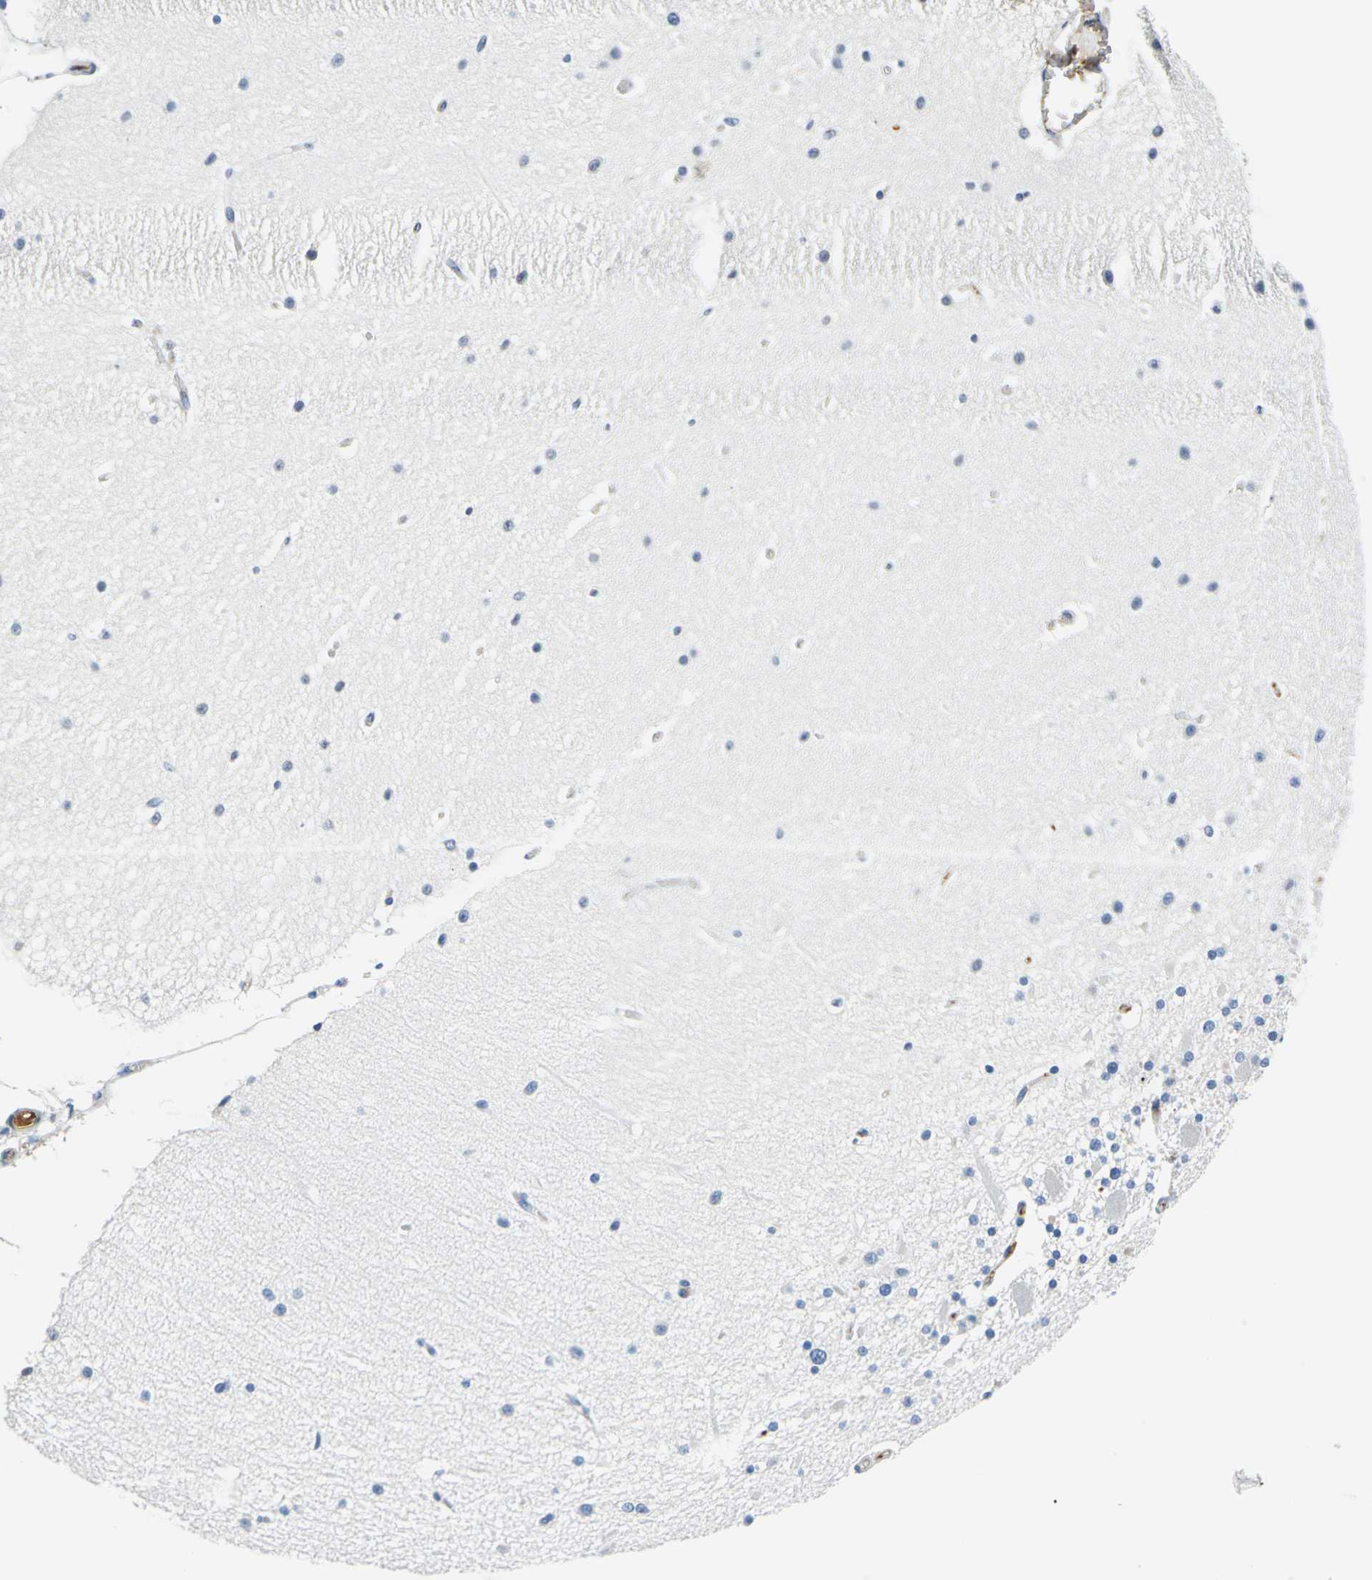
{"staining": {"intensity": "negative", "quantity": "none", "location": "none"}, "tissue": "cerebellum", "cell_type": "Cells in granular layer", "image_type": "normal", "snomed": [{"axis": "morphology", "description": "Normal tissue, NOS"}, {"axis": "topography", "description": "Cerebellum"}], "caption": "Immunohistochemical staining of benign human cerebellum demonstrates no significant positivity in cells in granular layer.", "gene": "ALB", "patient": {"sex": "female", "age": 54}}